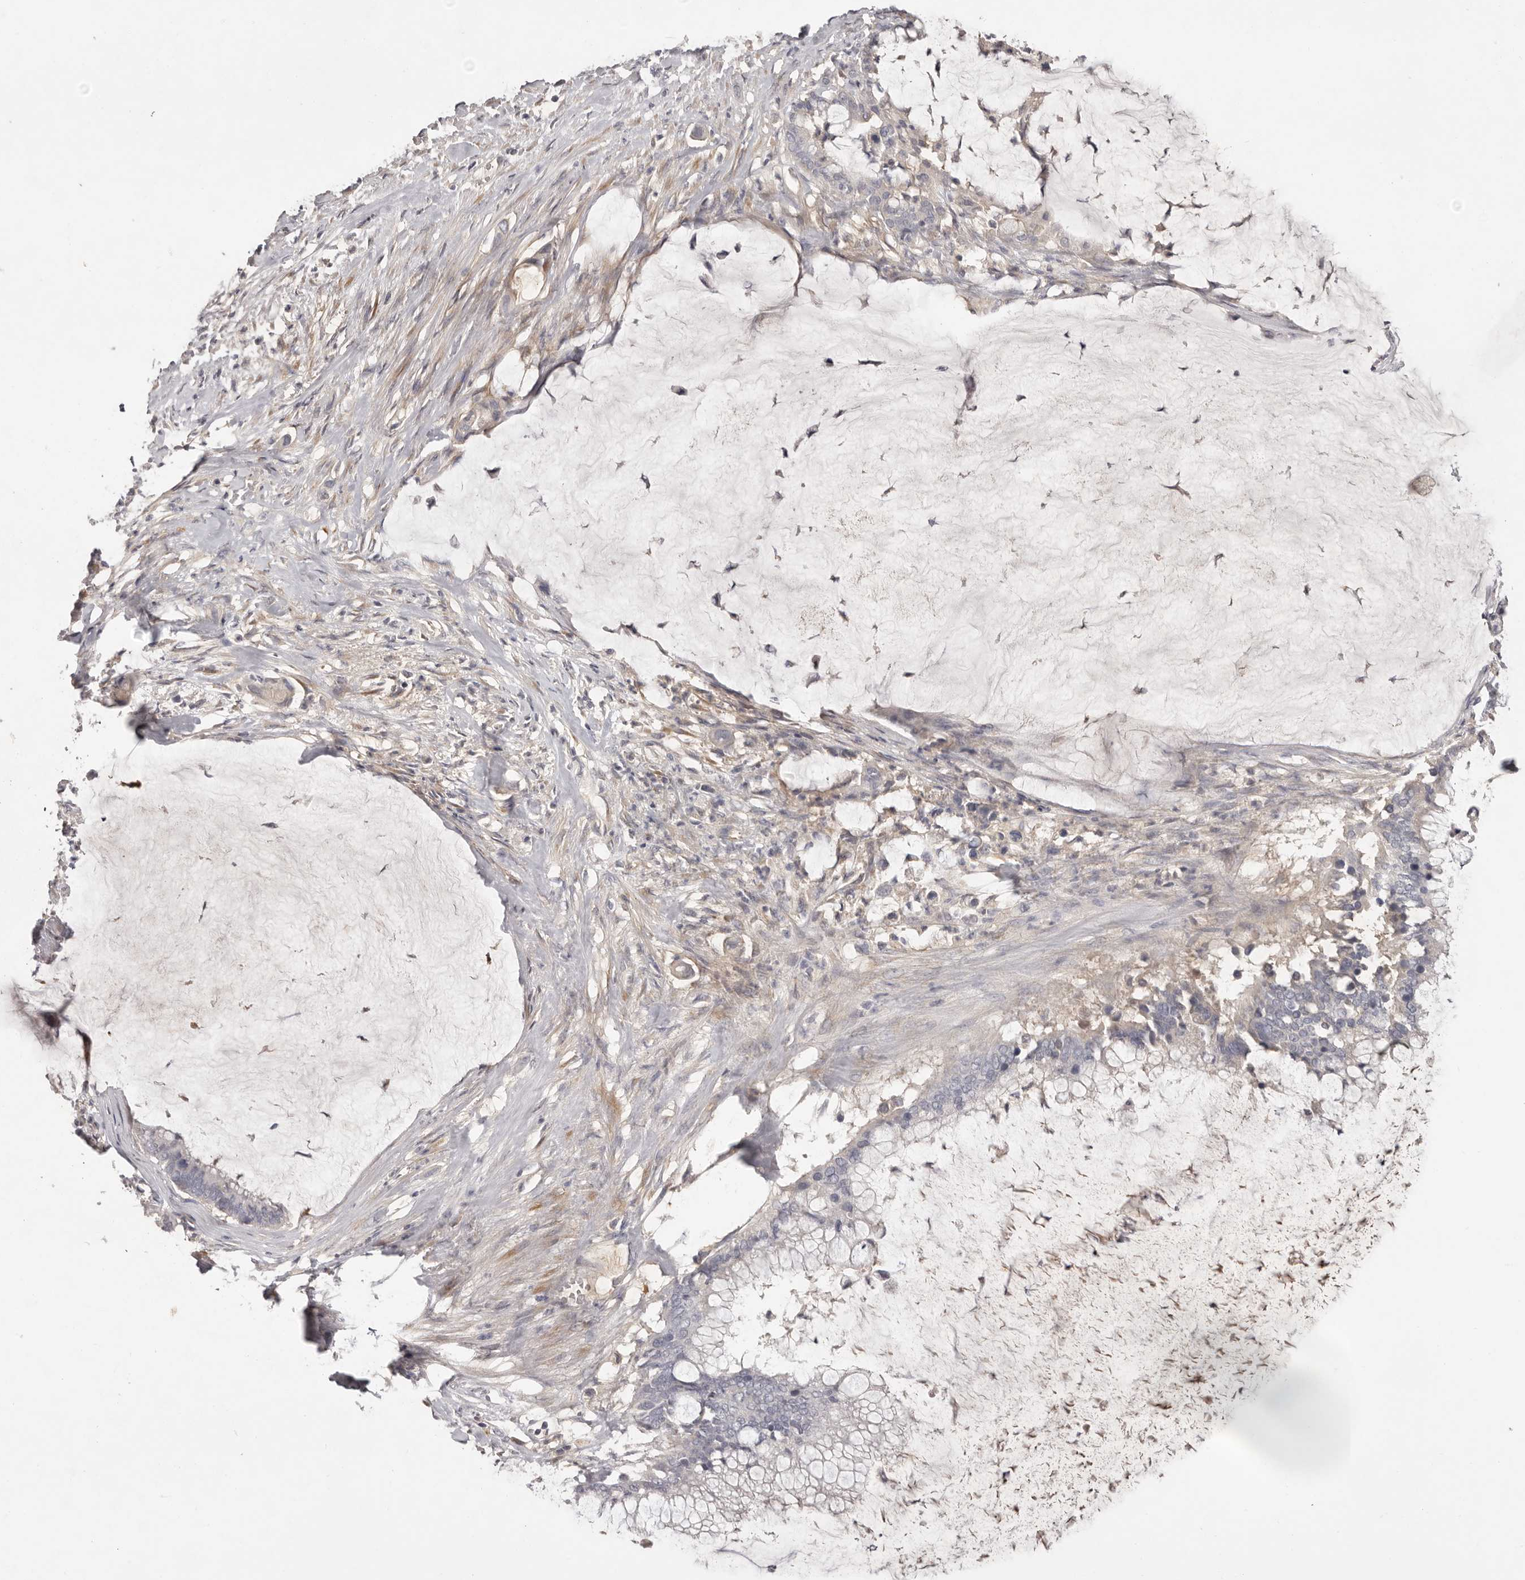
{"staining": {"intensity": "negative", "quantity": "none", "location": "none"}, "tissue": "pancreatic cancer", "cell_type": "Tumor cells", "image_type": "cancer", "snomed": [{"axis": "morphology", "description": "Adenocarcinoma, NOS"}, {"axis": "topography", "description": "Pancreas"}], "caption": "Pancreatic cancer was stained to show a protein in brown. There is no significant expression in tumor cells.", "gene": "SCUBE2", "patient": {"sex": "male", "age": 41}}